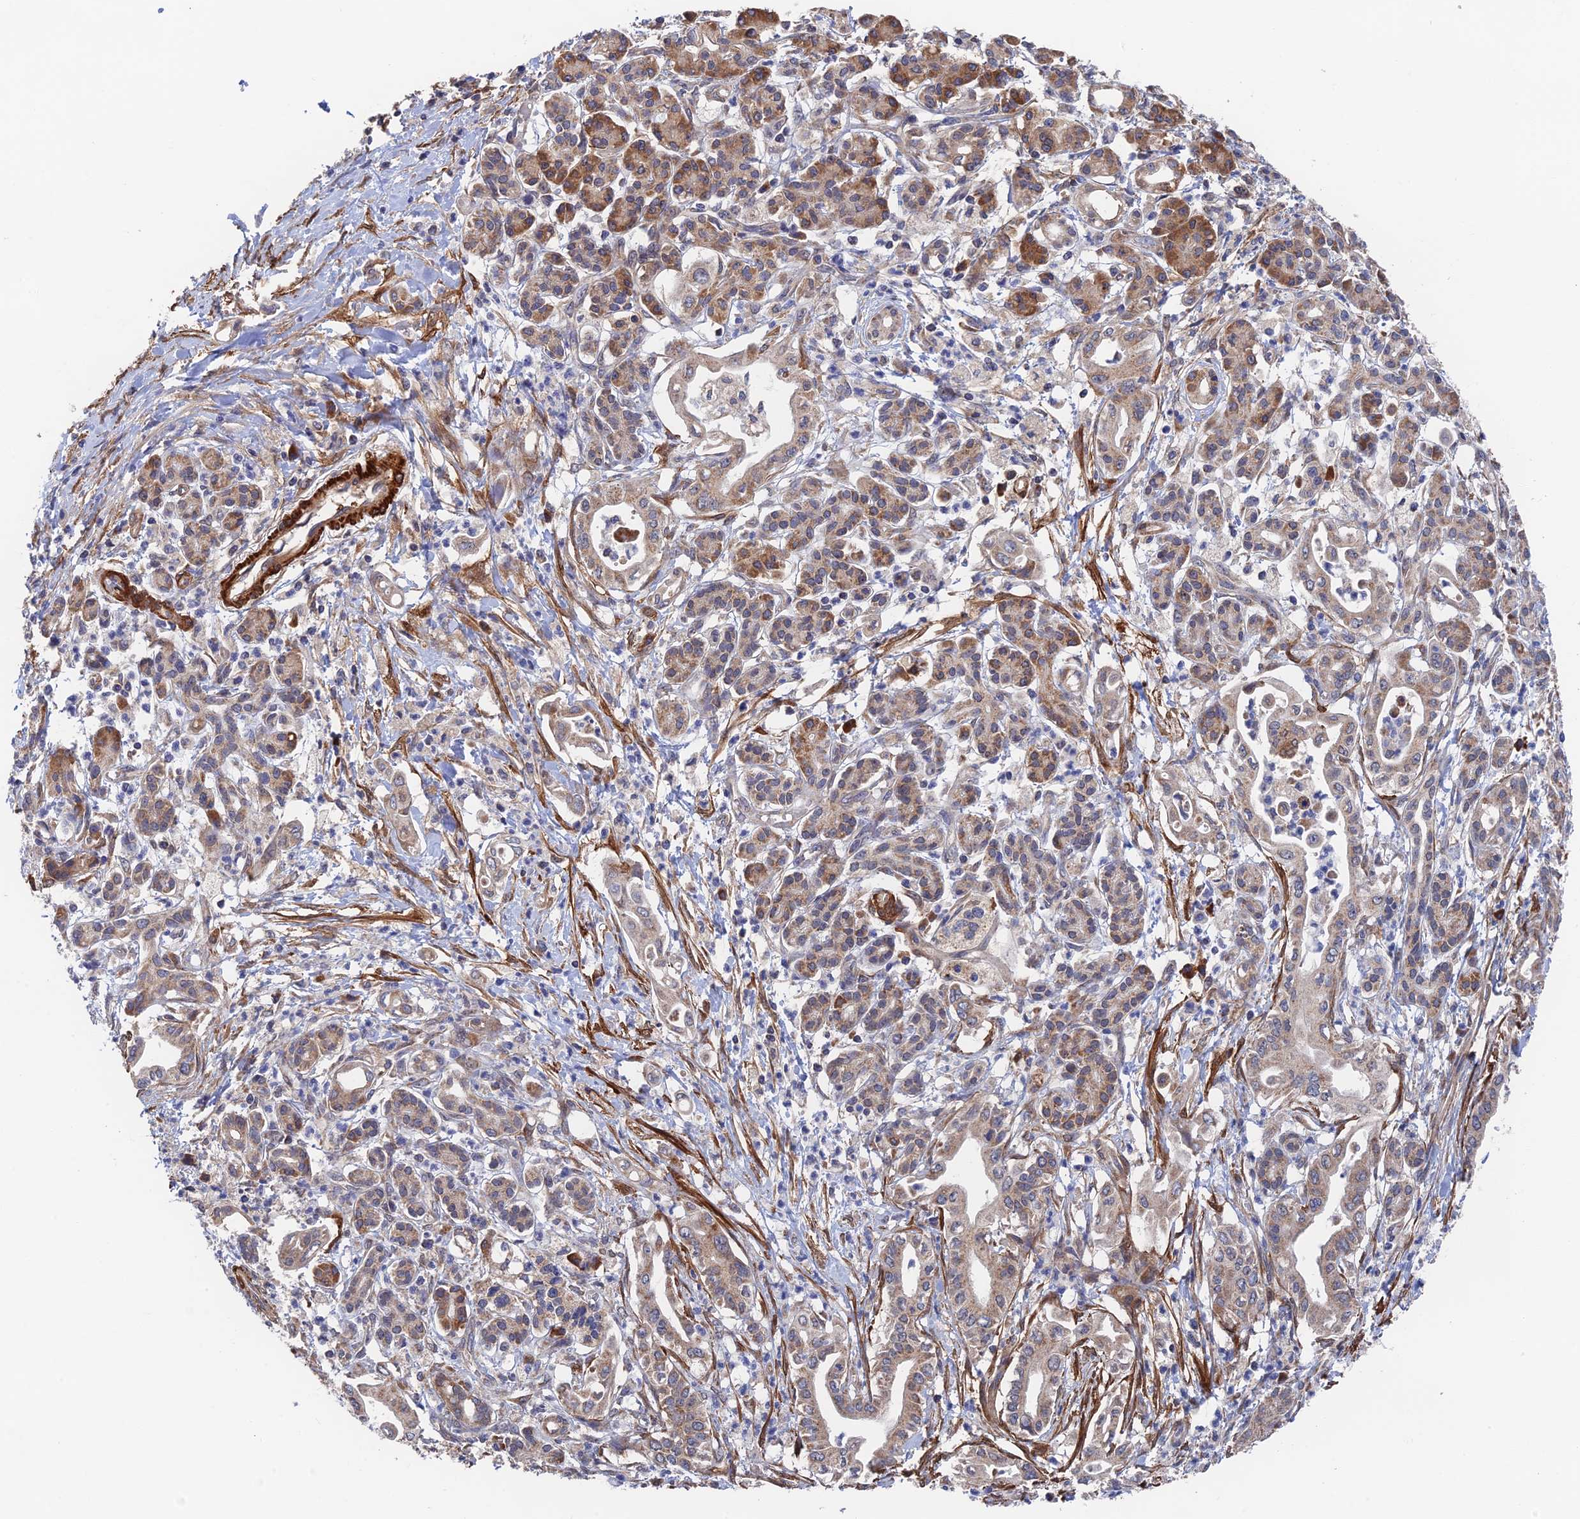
{"staining": {"intensity": "moderate", "quantity": ">75%", "location": "cytoplasmic/membranous"}, "tissue": "pancreatic cancer", "cell_type": "Tumor cells", "image_type": "cancer", "snomed": [{"axis": "morphology", "description": "Adenocarcinoma, NOS"}, {"axis": "topography", "description": "Pancreas"}], "caption": "Immunohistochemistry micrograph of human pancreatic cancer stained for a protein (brown), which exhibits medium levels of moderate cytoplasmic/membranous positivity in approximately >75% of tumor cells.", "gene": "ZNF320", "patient": {"sex": "female", "age": 77}}